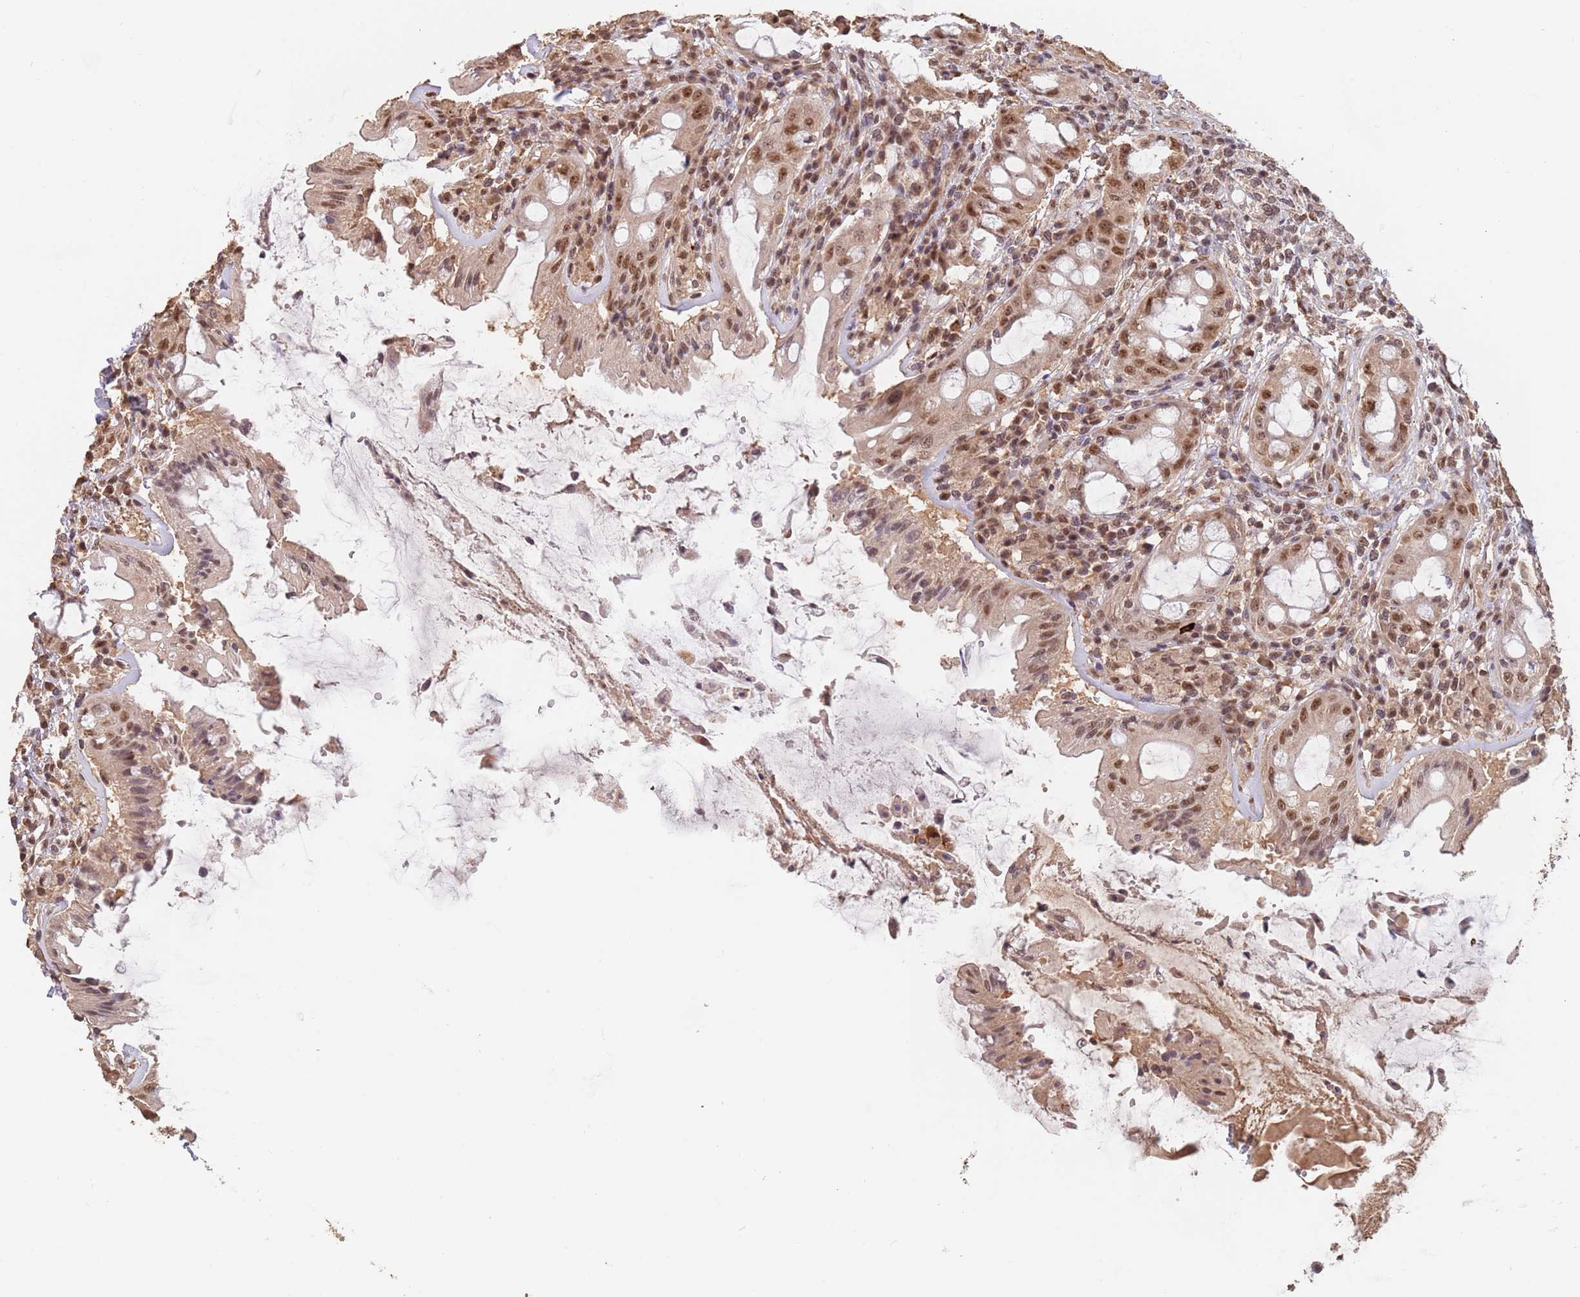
{"staining": {"intensity": "moderate", "quantity": ">75%", "location": "cytoplasmic/membranous,nuclear"}, "tissue": "rectum", "cell_type": "Glandular cells", "image_type": "normal", "snomed": [{"axis": "morphology", "description": "Normal tissue, NOS"}, {"axis": "topography", "description": "Rectum"}], "caption": "Approximately >75% of glandular cells in normal rectum exhibit moderate cytoplasmic/membranous,nuclear protein staining as visualized by brown immunohistochemical staining.", "gene": "RFXANK", "patient": {"sex": "female", "age": 57}}